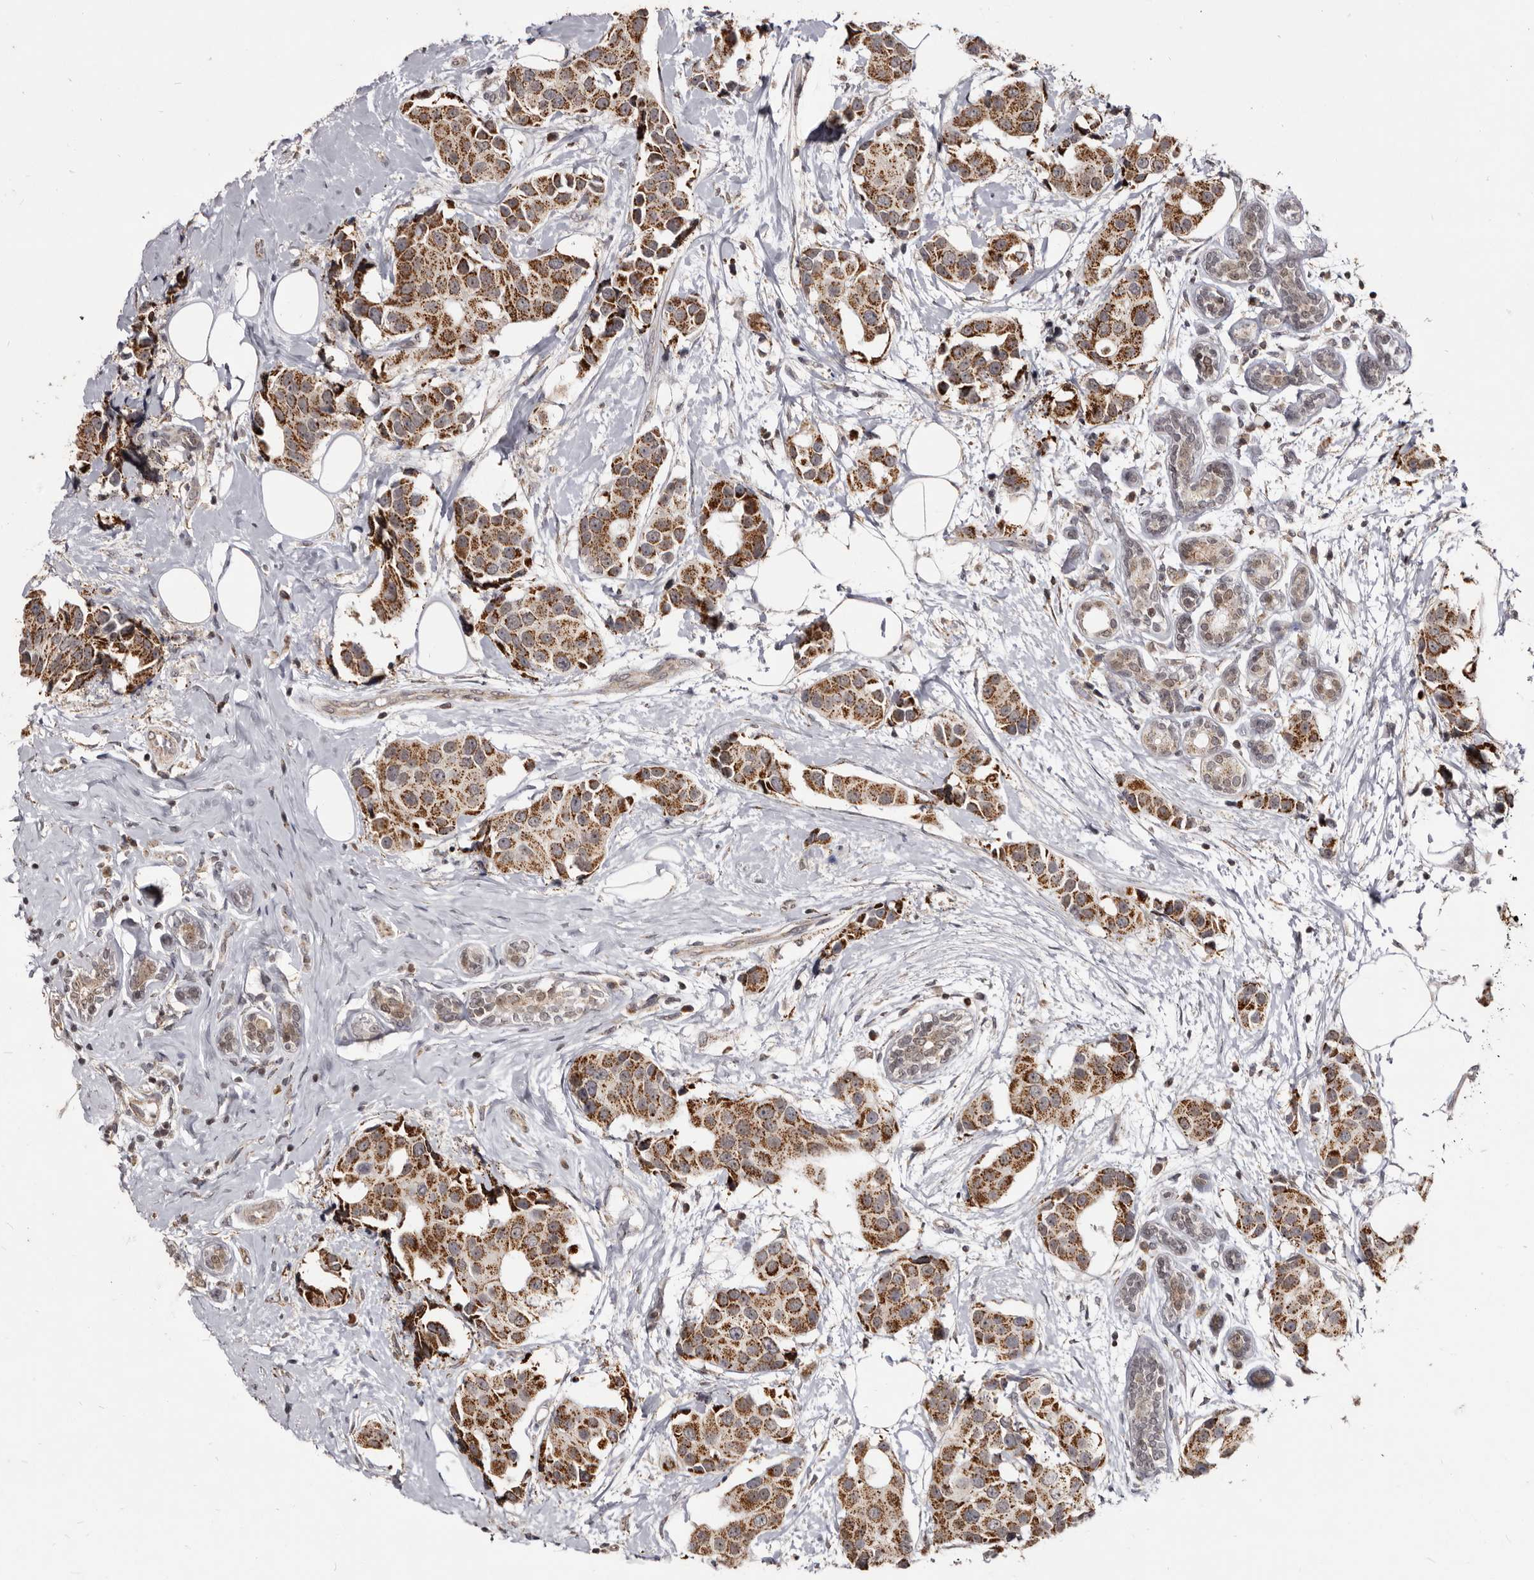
{"staining": {"intensity": "strong", "quantity": ">75%", "location": "cytoplasmic/membranous"}, "tissue": "breast cancer", "cell_type": "Tumor cells", "image_type": "cancer", "snomed": [{"axis": "morphology", "description": "Normal tissue, NOS"}, {"axis": "morphology", "description": "Duct carcinoma"}, {"axis": "topography", "description": "Breast"}], "caption": "Protein expression analysis of human infiltrating ductal carcinoma (breast) reveals strong cytoplasmic/membranous expression in approximately >75% of tumor cells.", "gene": "THUMPD1", "patient": {"sex": "female", "age": 39}}